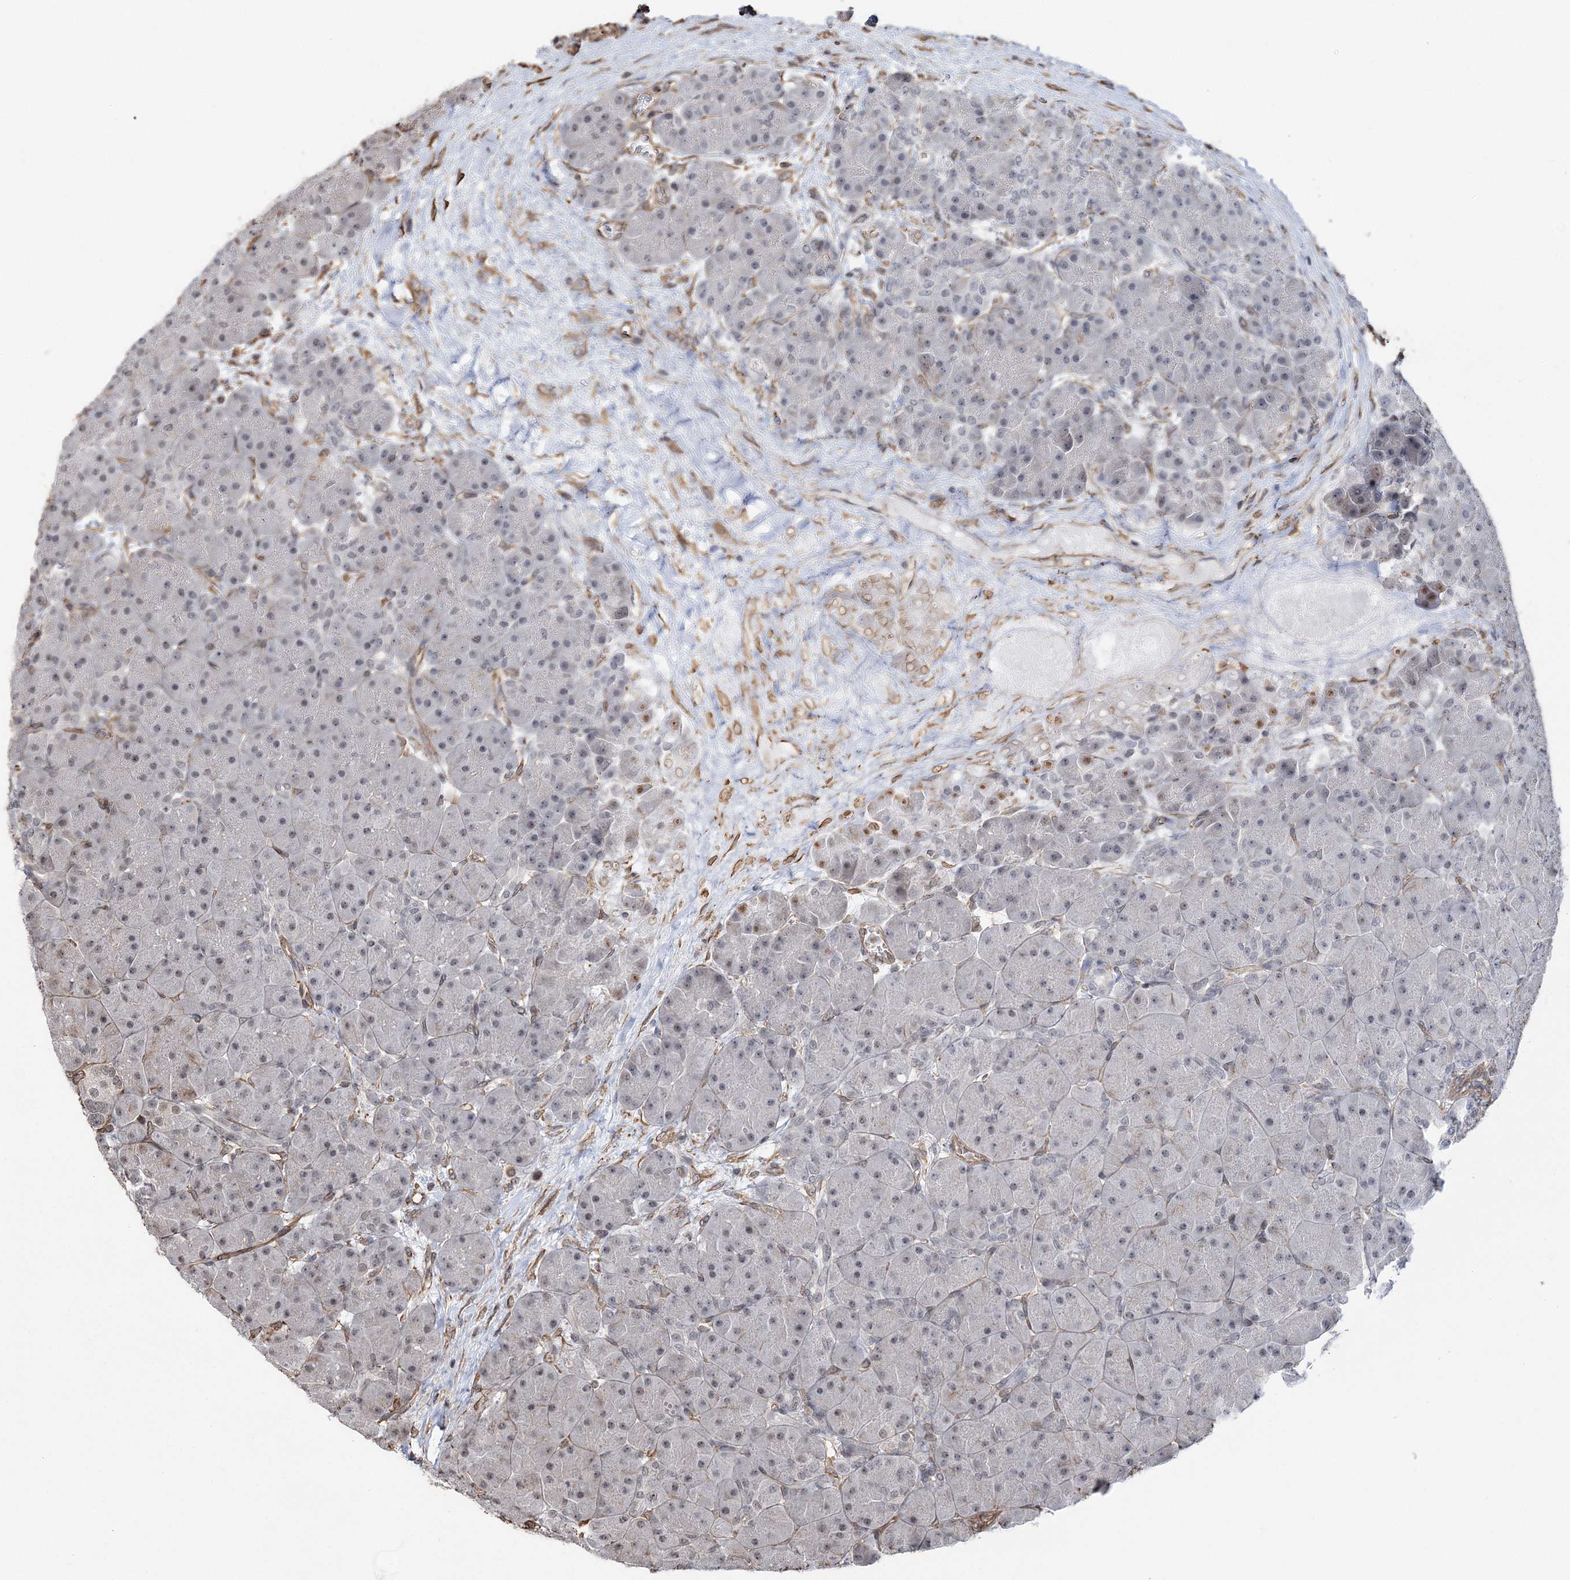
{"staining": {"intensity": "weak", "quantity": "25%-75%", "location": "nuclear"}, "tissue": "pancreas", "cell_type": "Exocrine glandular cells", "image_type": "normal", "snomed": [{"axis": "morphology", "description": "Normal tissue, NOS"}, {"axis": "topography", "description": "Pancreas"}], "caption": "This is an image of IHC staining of benign pancreas, which shows weak staining in the nuclear of exocrine glandular cells.", "gene": "ATP11B", "patient": {"sex": "male", "age": 66}}